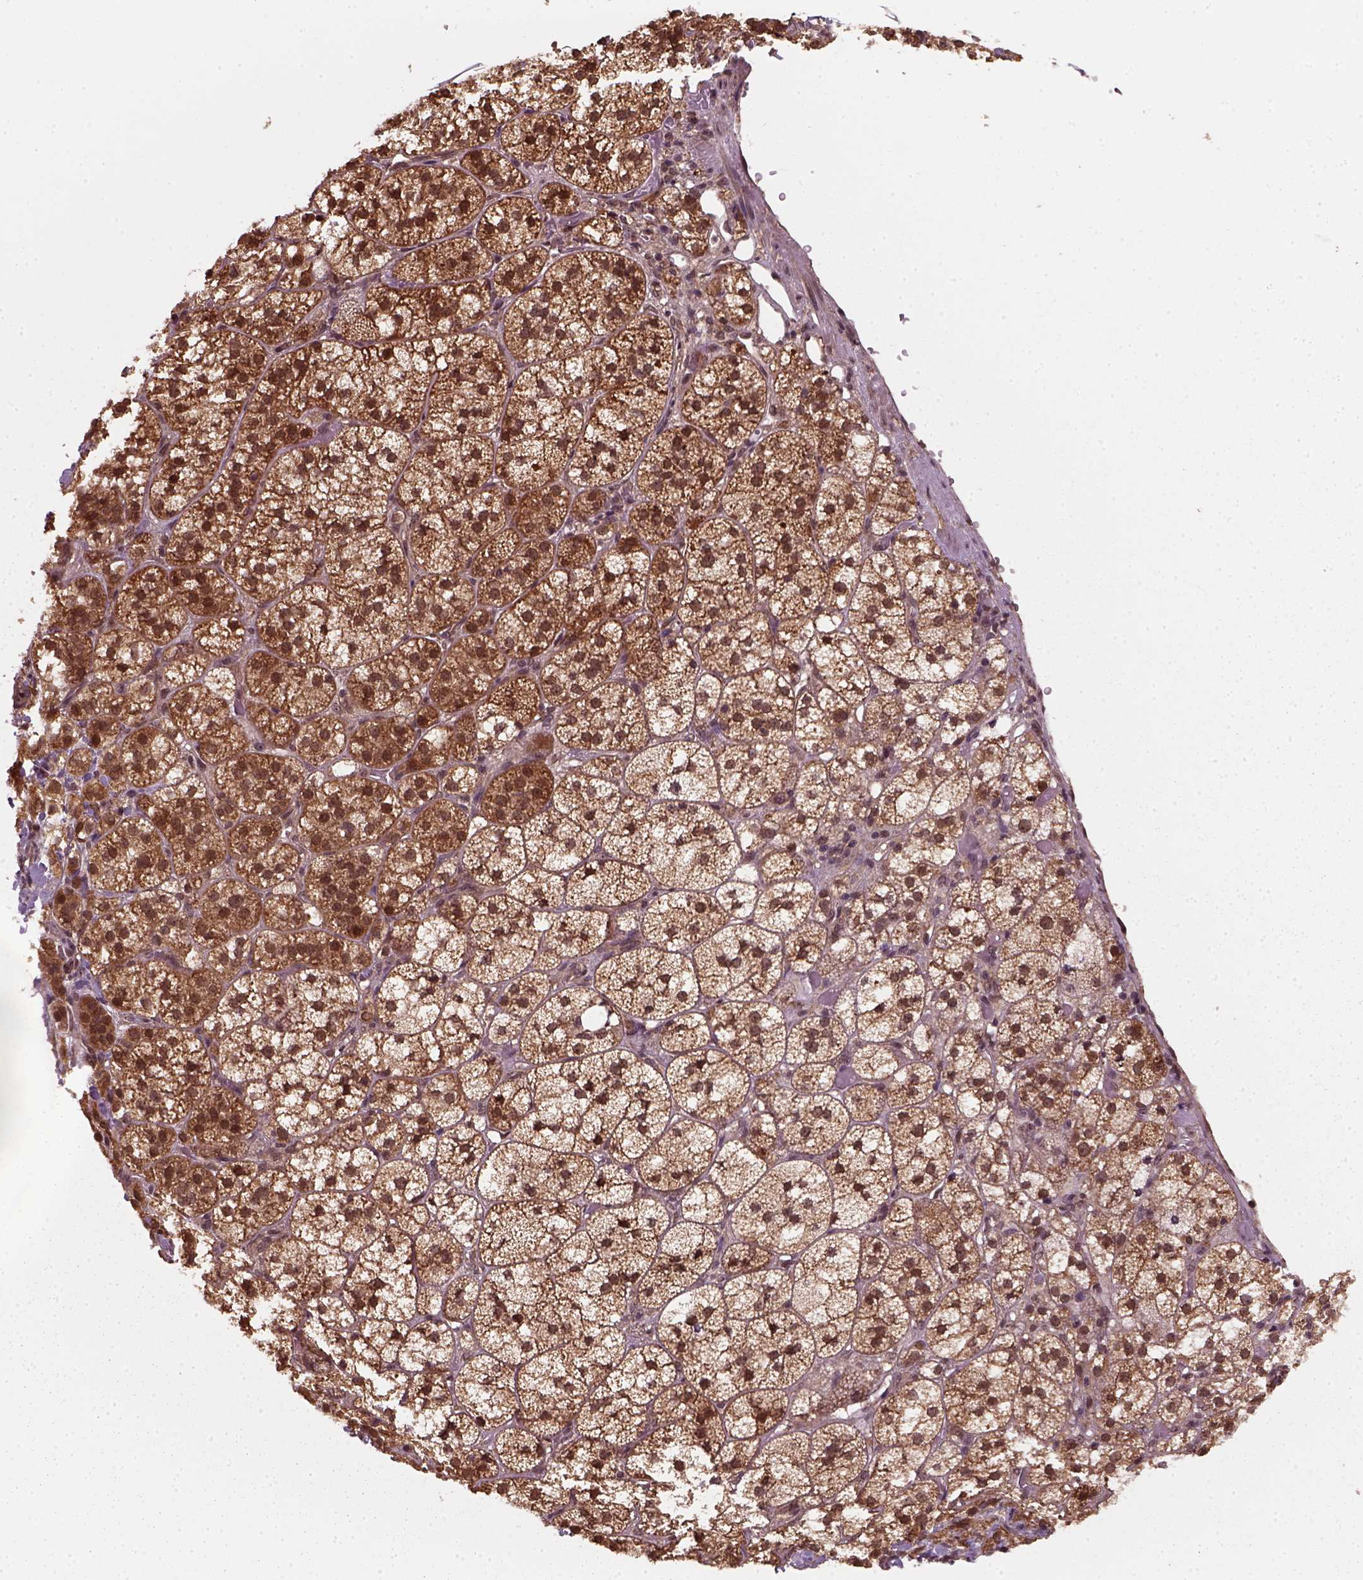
{"staining": {"intensity": "moderate", "quantity": ">75%", "location": "cytoplasmic/membranous,nuclear"}, "tissue": "adrenal gland", "cell_type": "Glandular cells", "image_type": "normal", "snomed": [{"axis": "morphology", "description": "Normal tissue, NOS"}, {"axis": "topography", "description": "Adrenal gland"}], "caption": "This micrograph demonstrates immunohistochemistry staining of normal human adrenal gland, with medium moderate cytoplasmic/membranous,nuclear positivity in approximately >75% of glandular cells.", "gene": "NUDT9", "patient": {"sex": "female", "age": 60}}